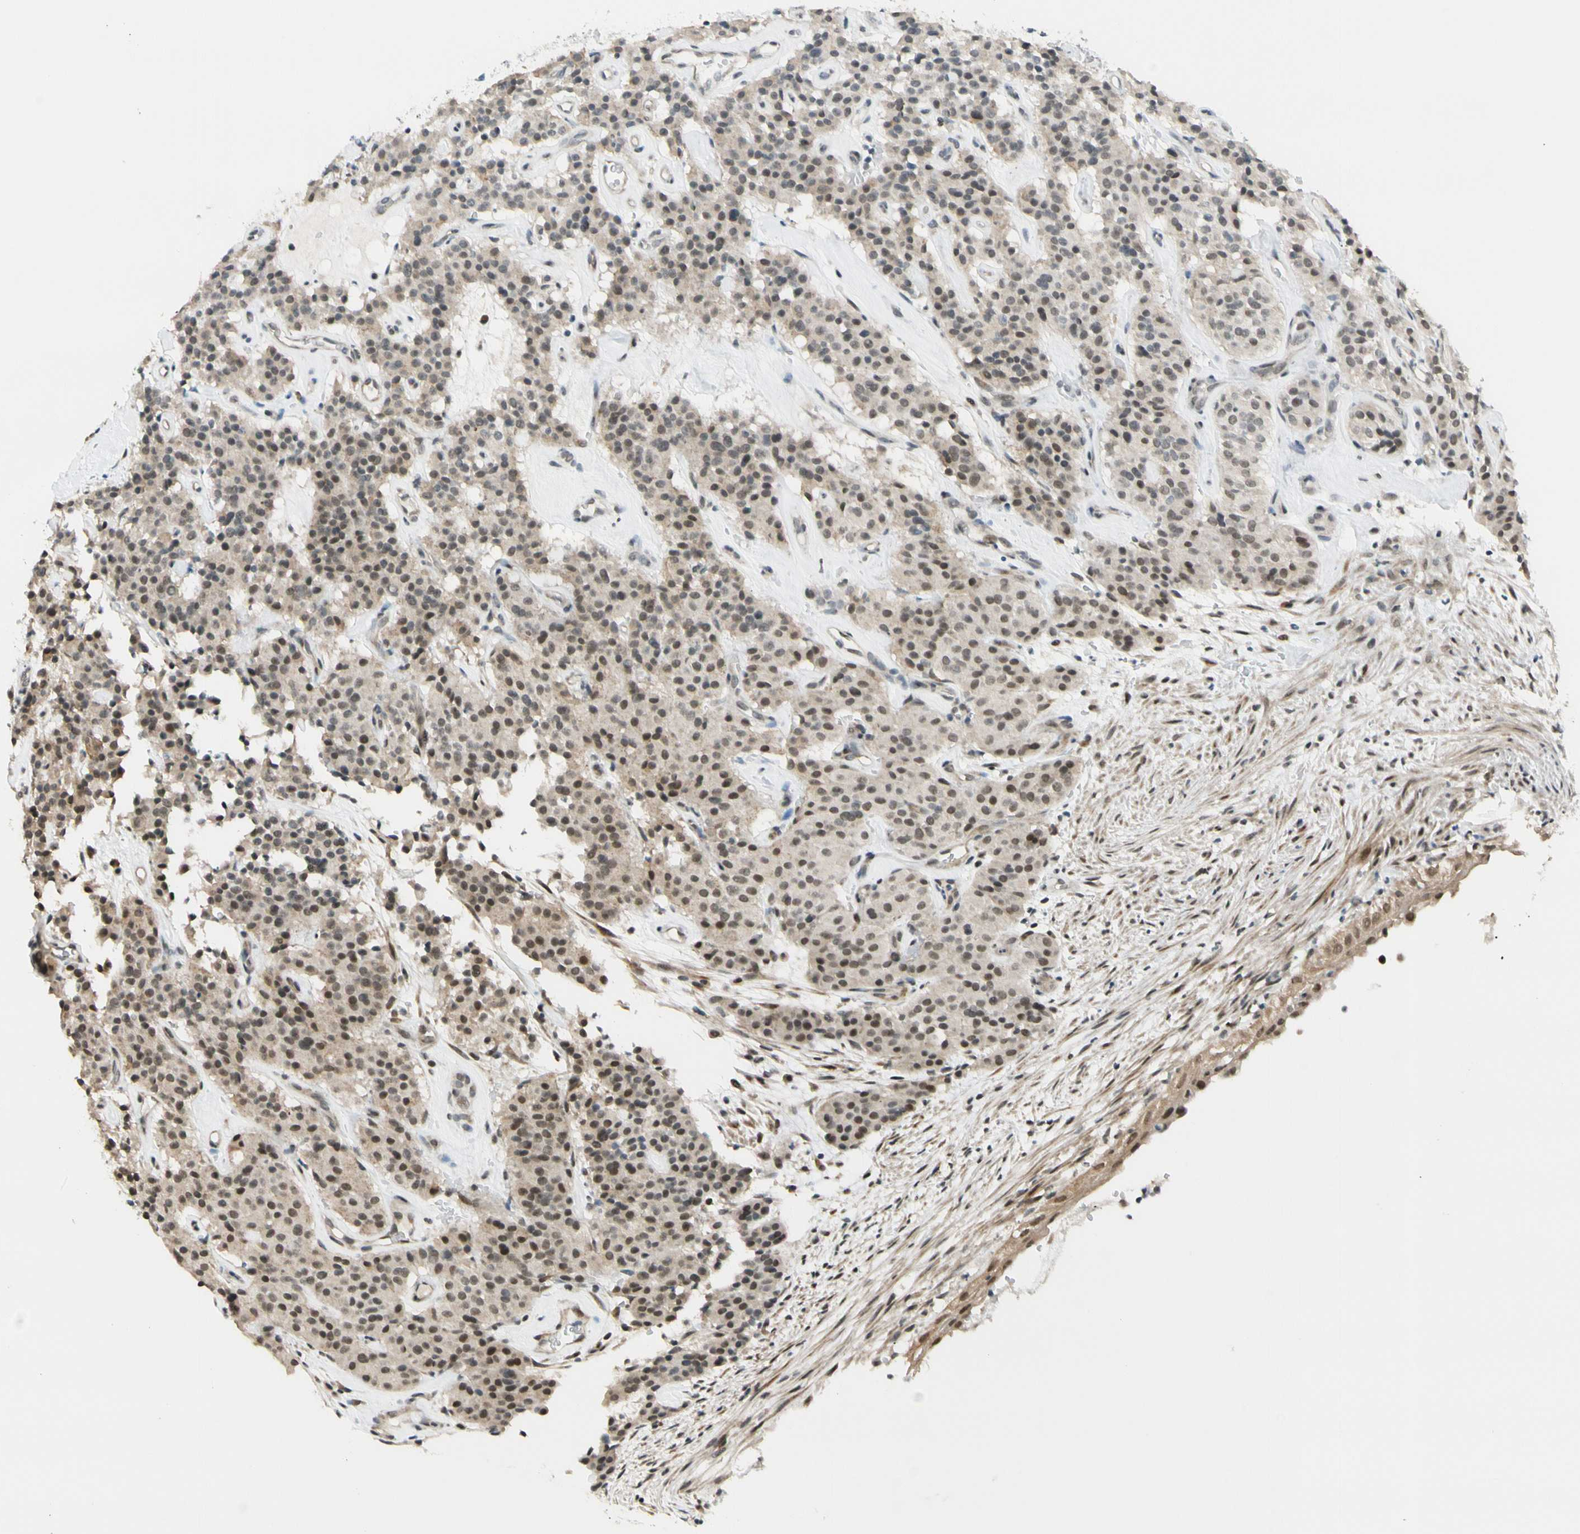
{"staining": {"intensity": "moderate", "quantity": "25%-75%", "location": "cytoplasmic/membranous,nuclear"}, "tissue": "carcinoid", "cell_type": "Tumor cells", "image_type": "cancer", "snomed": [{"axis": "morphology", "description": "Carcinoid, malignant, NOS"}, {"axis": "topography", "description": "Lung"}], "caption": "Immunohistochemistry micrograph of malignant carcinoid stained for a protein (brown), which reveals medium levels of moderate cytoplasmic/membranous and nuclear positivity in approximately 25%-75% of tumor cells.", "gene": "BRMS1", "patient": {"sex": "male", "age": 30}}